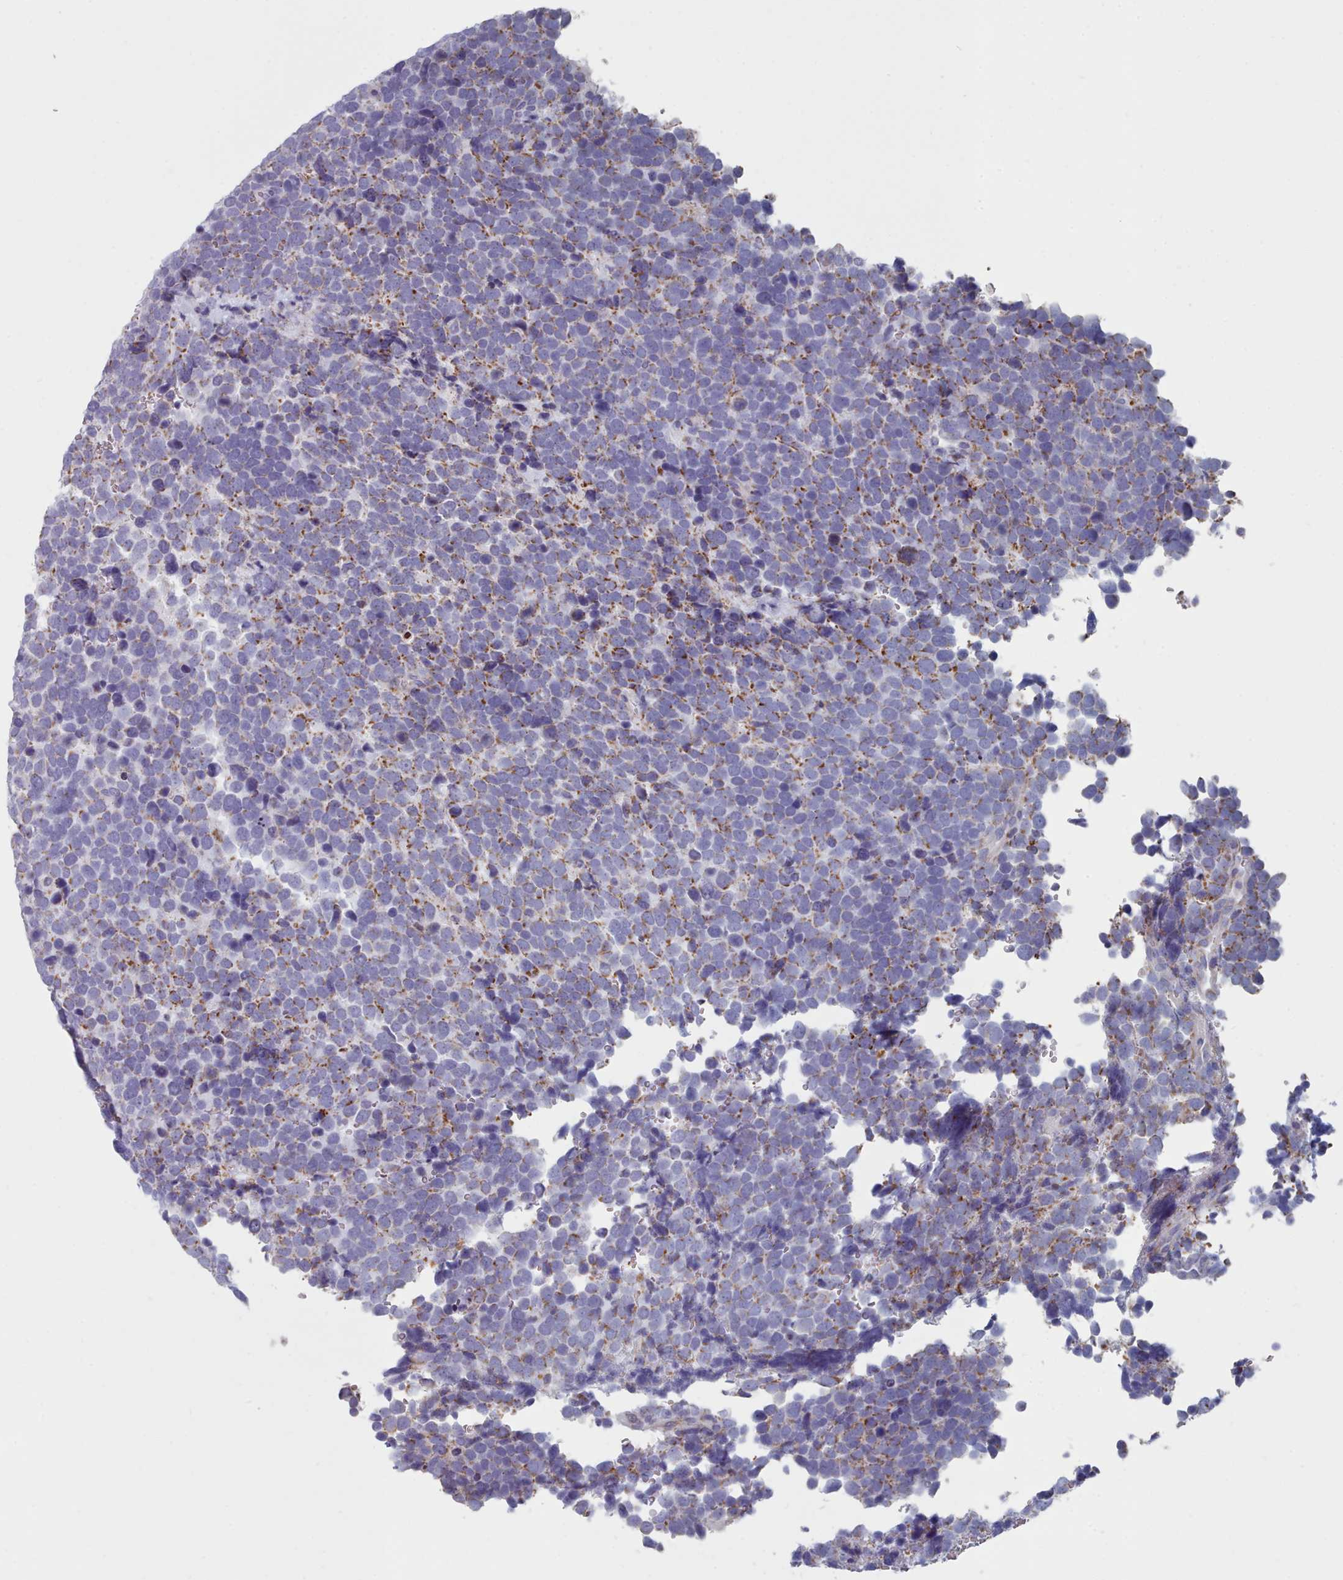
{"staining": {"intensity": "moderate", "quantity": "25%-75%", "location": "cytoplasmic/membranous"}, "tissue": "urothelial cancer", "cell_type": "Tumor cells", "image_type": "cancer", "snomed": [{"axis": "morphology", "description": "Urothelial carcinoma, High grade"}, {"axis": "topography", "description": "Urinary bladder"}], "caption": "Urothelial carcinoma (high-grade) was stained to show a protein in brown. There is medium levels of moderate cytoplasmic/membranous staining in approximately 25%-75% of tumor cells. The staining was performed using DAB (3,3'-diaminobenzidine), with brown indicating positive protein expression. Nuclei are stained blue with hematoxylin.", "gene": "FAM170B", "patient": {"sex": "female", "age": 82}}